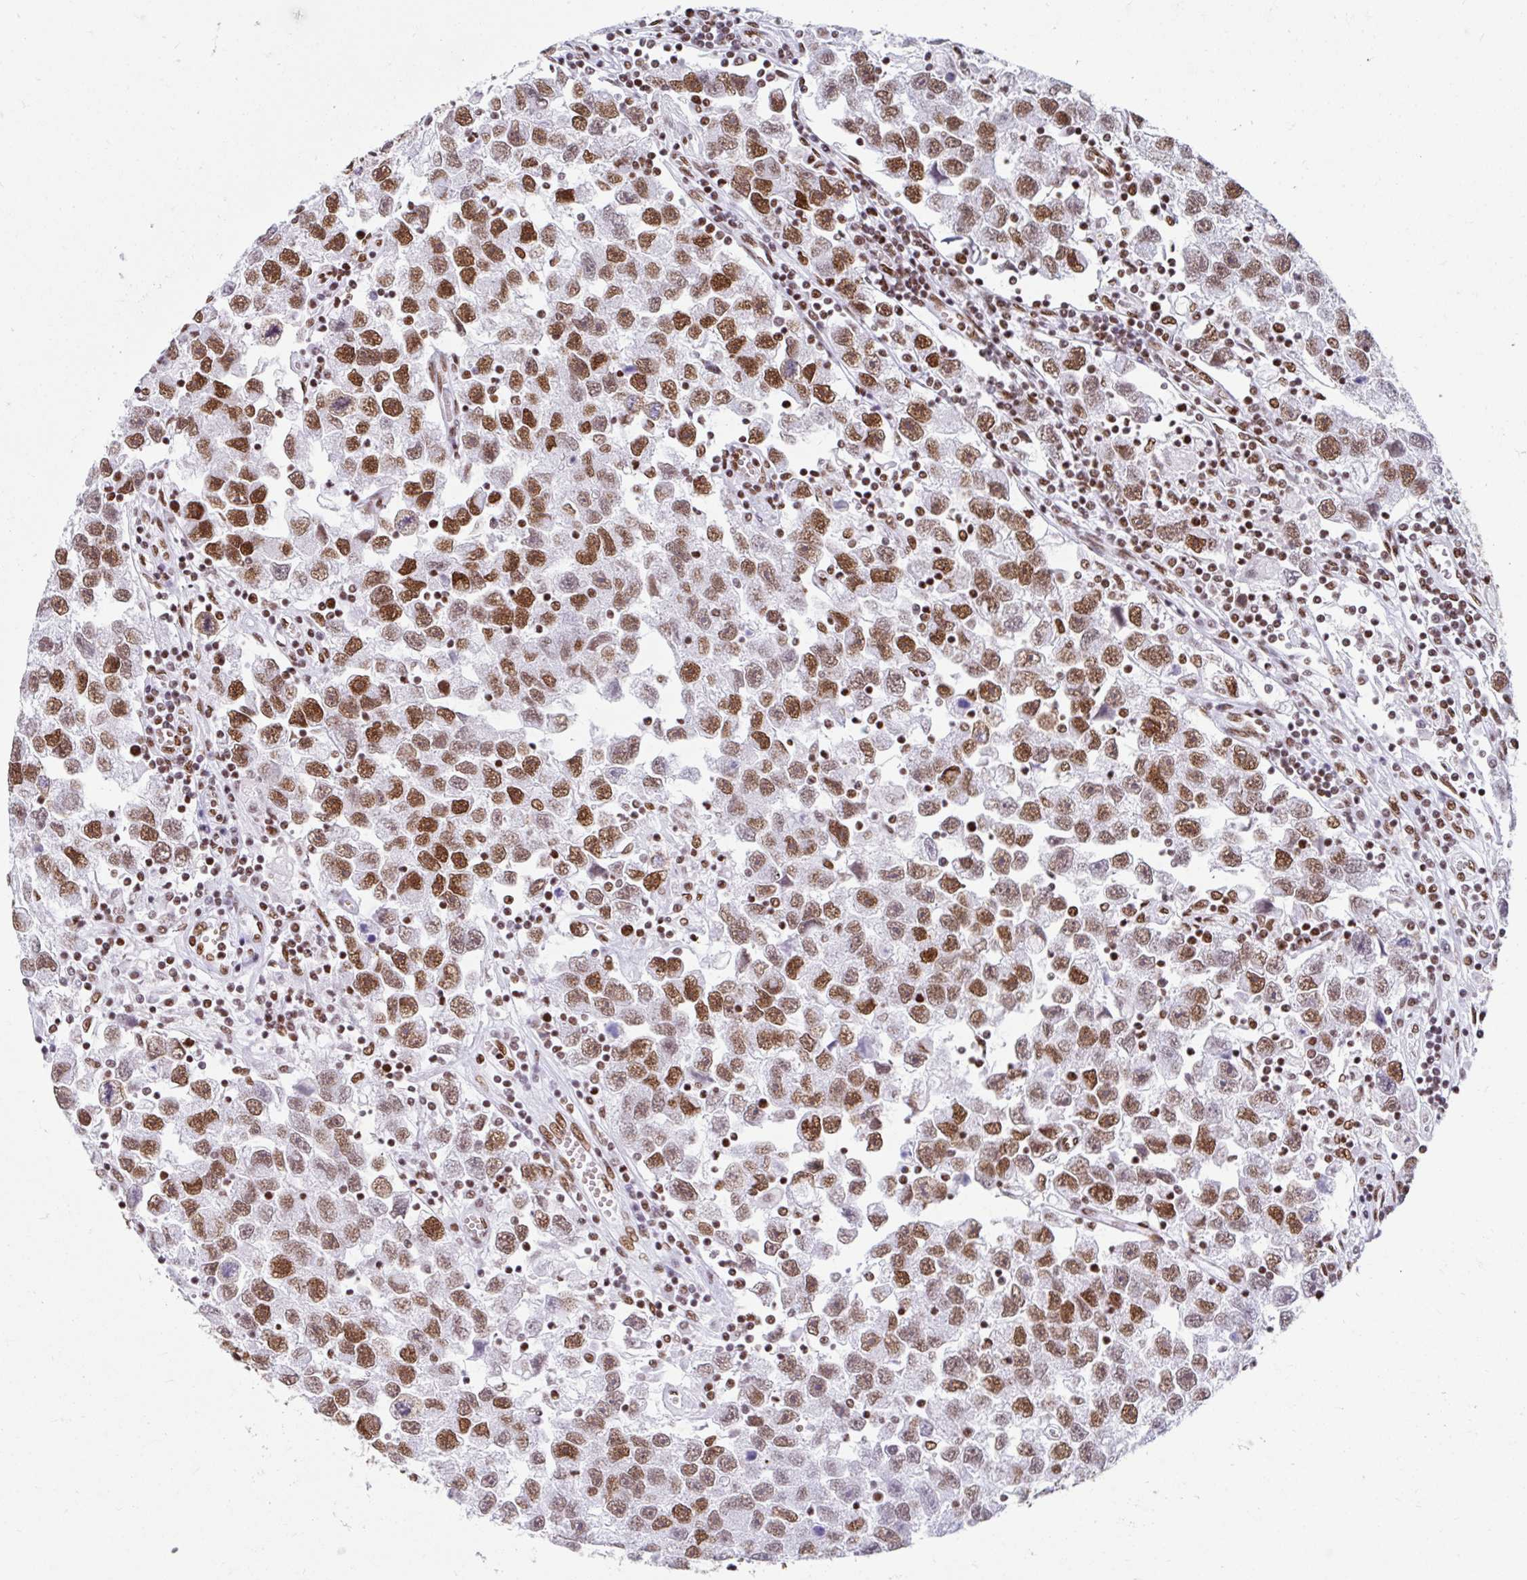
{"staining": {"intensity": "moderate", "quantity": ">75%", "location": "nuclear"}, "tissue": "testis cancer", "cell_type": "Tumor cells", "image_type": "cancer", "snomed": [{"axis": "morphology", "description": "Seminoma, NOS"}, {"axis": "topography", "description": "Testis"}], "caption": "Tumor cells show moderate nuclear staining in about >75% of cells in testis cancer.", "gene": "KHDRBS1", "patient": {"sex": "male", "age": 26}}